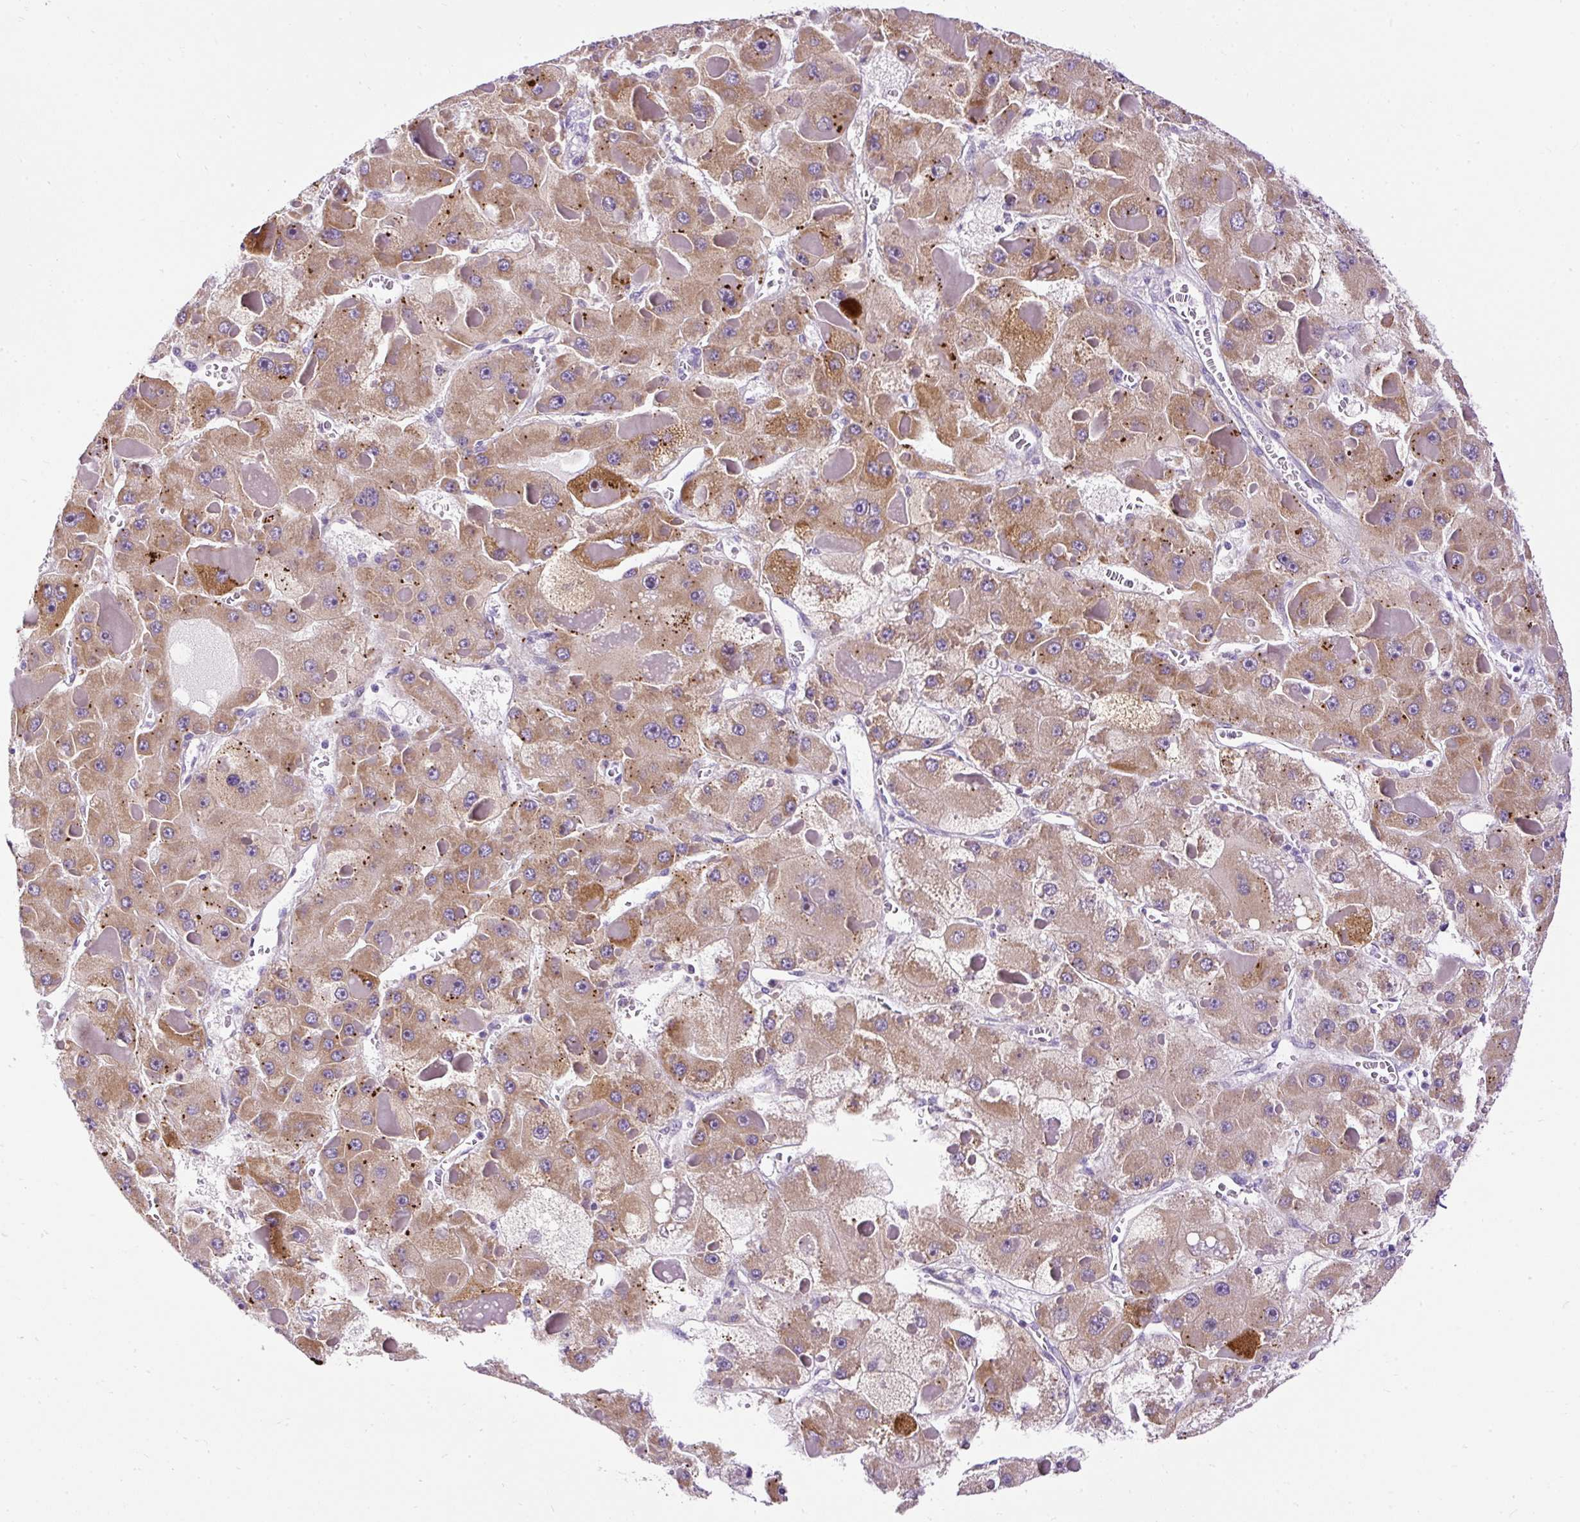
{"staining": {"intensity": "moderate", "quantity": ">75%", "location": "cytoplasmic/membranous"}, "tissue": "liver cancer", "cell_type": "Tumor cells", "image_type": "cancer", "snomed": [{"axis": "morphology", "description": "Carcinoma, Hepatocellular, NOS"}, {"axis": "topography", "description": "Liver"}], "caption": "The micrograph displays immunohistochemical staining of liver hepatocellular carcinoma. There is moderate cytoplasmic/membranous expression is present in about >75% of tumor cells.", "gene": "FMC1", "patient": {"sex": "female", "age": 73}}